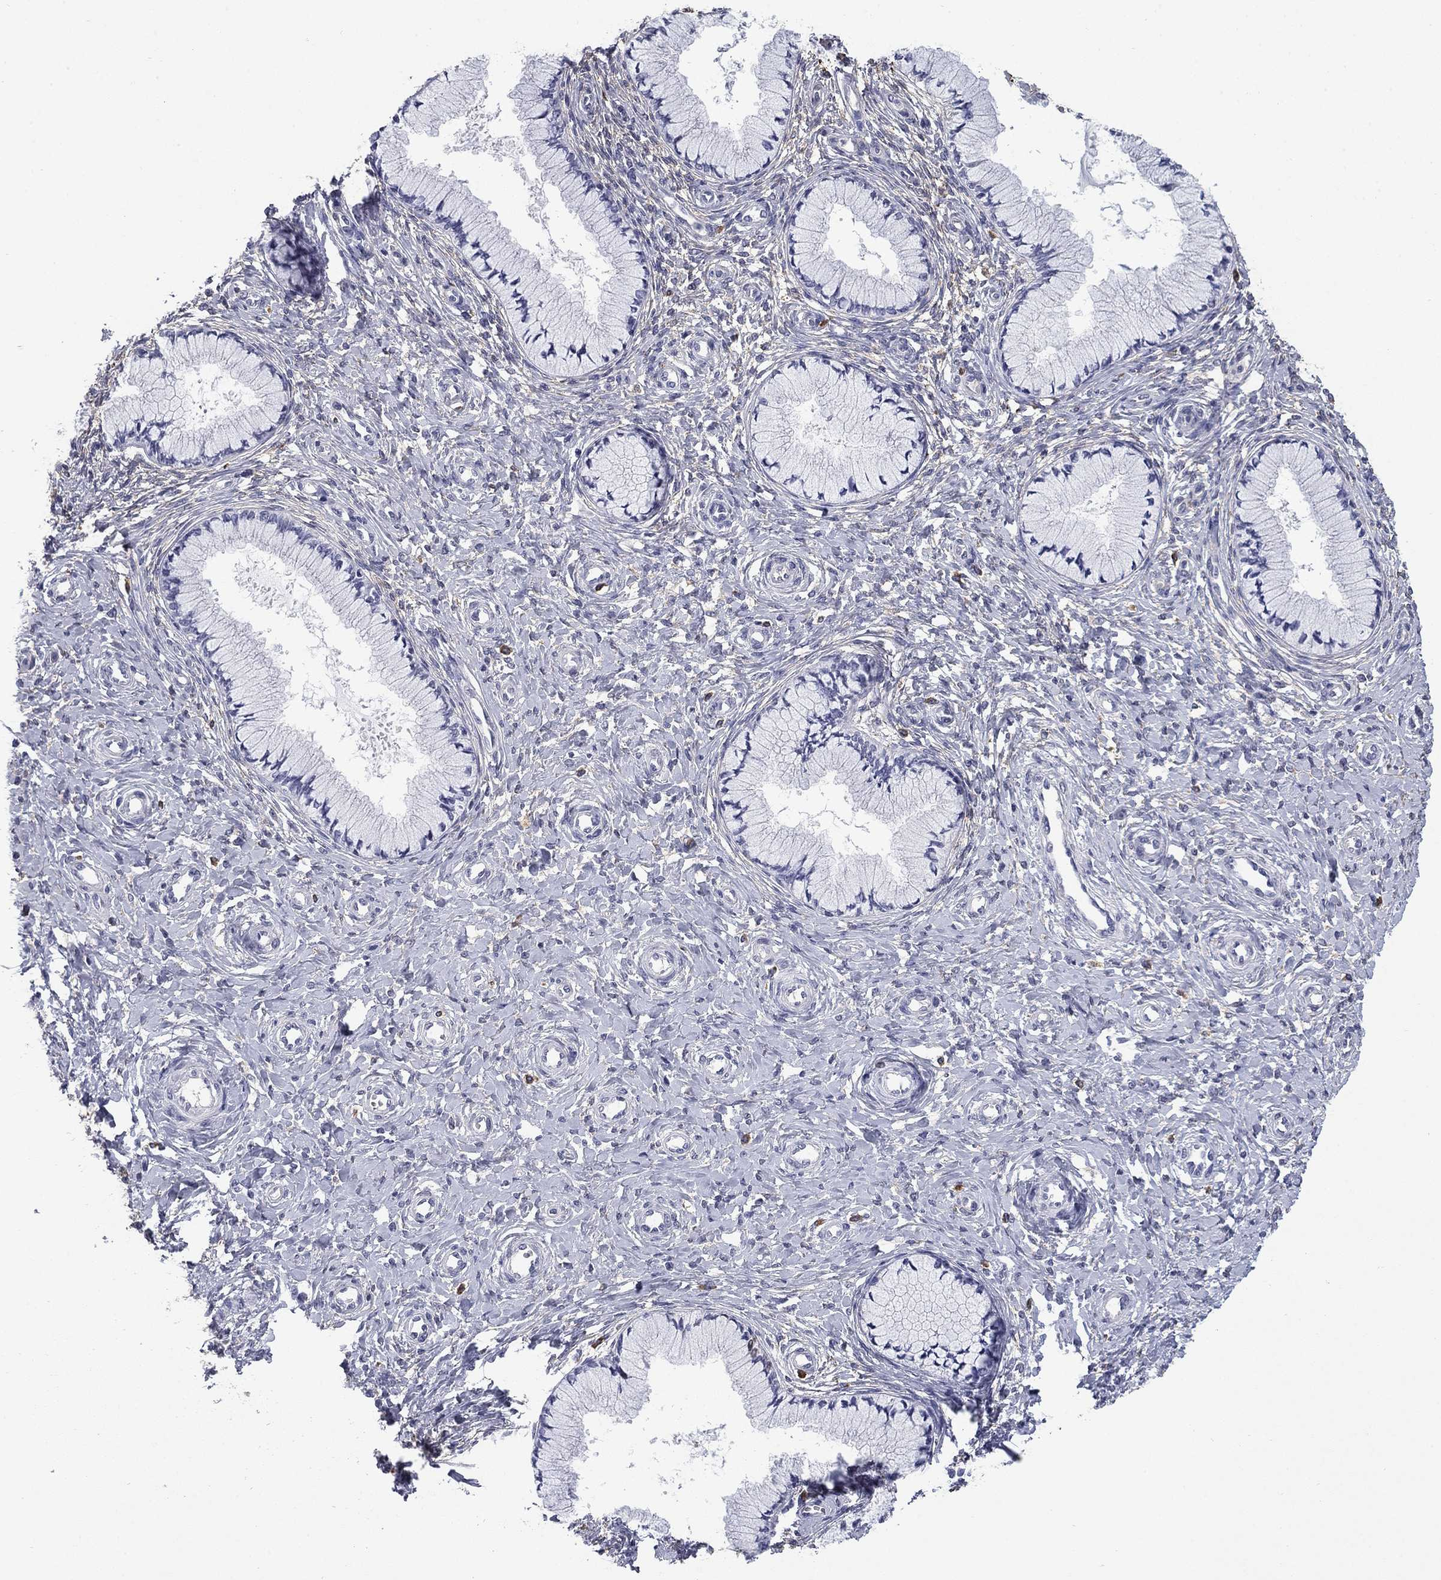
{"staining": {"intensity": "negative", "quantity": "none", "location": "none"}, "tissue": "cervix", "cell_type": "Glandular cells", "image_type": "normal", "snomed": [{"axis": "morphology", "description": "Normal tissue, NOS"}, {"axis": "topography", "description": "Cervix"}], "caption": "The histopathology image shows no staining of glandular cells in benign cervix.", "gene": "BCL2L14", "patient": {"sex": "female", "age": 37}}